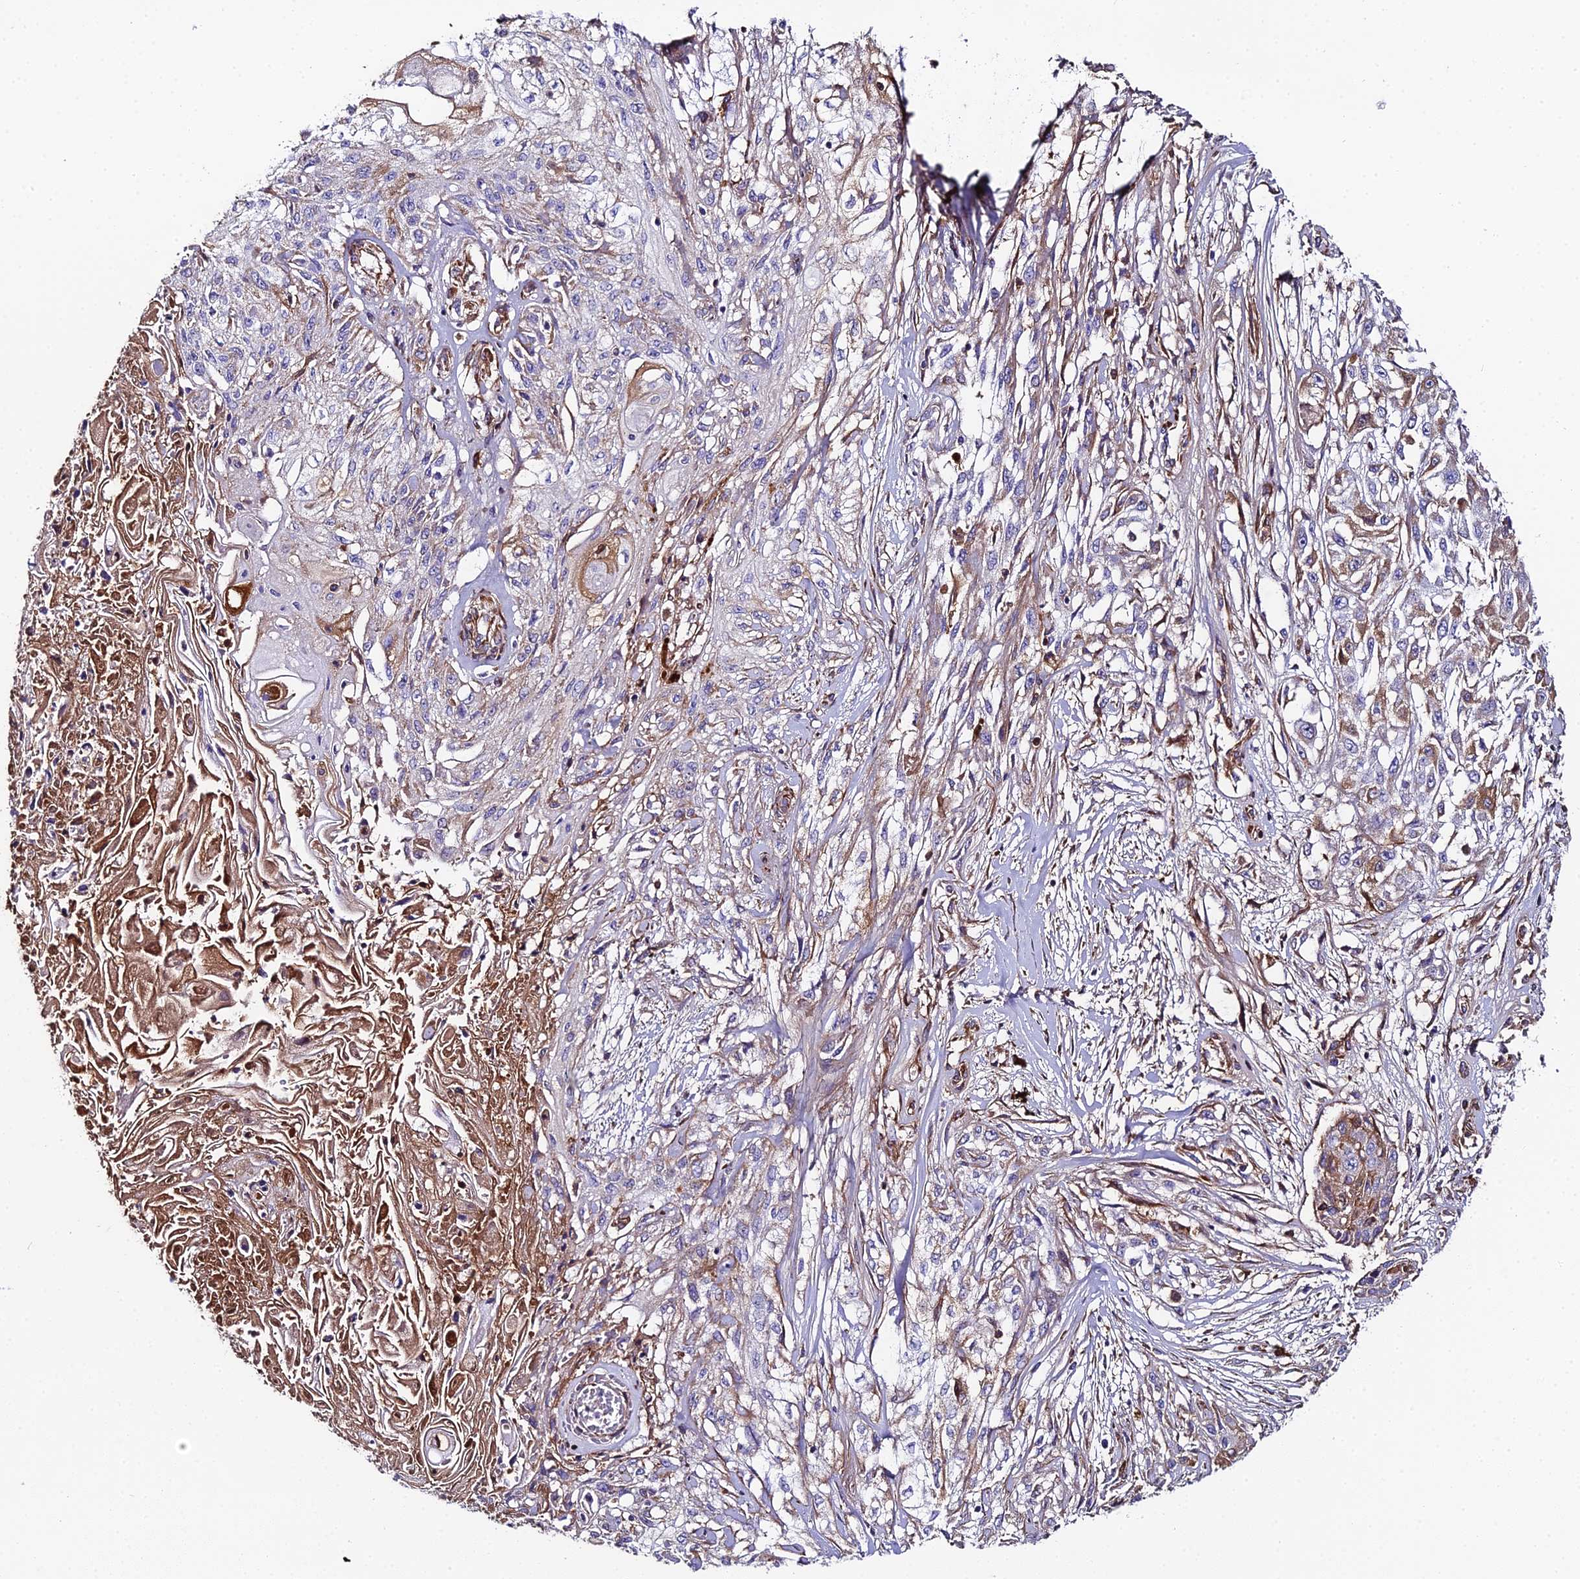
{"staining": {"intensity": "moderate", "quantity": "<25%", "location": "cytoplasmic/membranous"}, "tissue": "skin cancer", "cell_type": "Tumor cells", "image_type": "cancer", "snomed": [{"axis": "morphology", "description": "Squamous cell carcinoma, NOS"}, {"axis": "morphology", "description": "Squamous cell carcinoma, metastatic, NOS"}, {"axis": "topography", "description": "Skin"}, {"axis": "topography", "description": "Lymph node"}], "caption": "The photomicrograph displays staining of skin squamous cell carcinoma, revealing moderate cytoplasmic/membranous protein staining (brown color) within tumor cells.", "gene": "BEX4", "patient": {"sex": "male", "age": 75}}